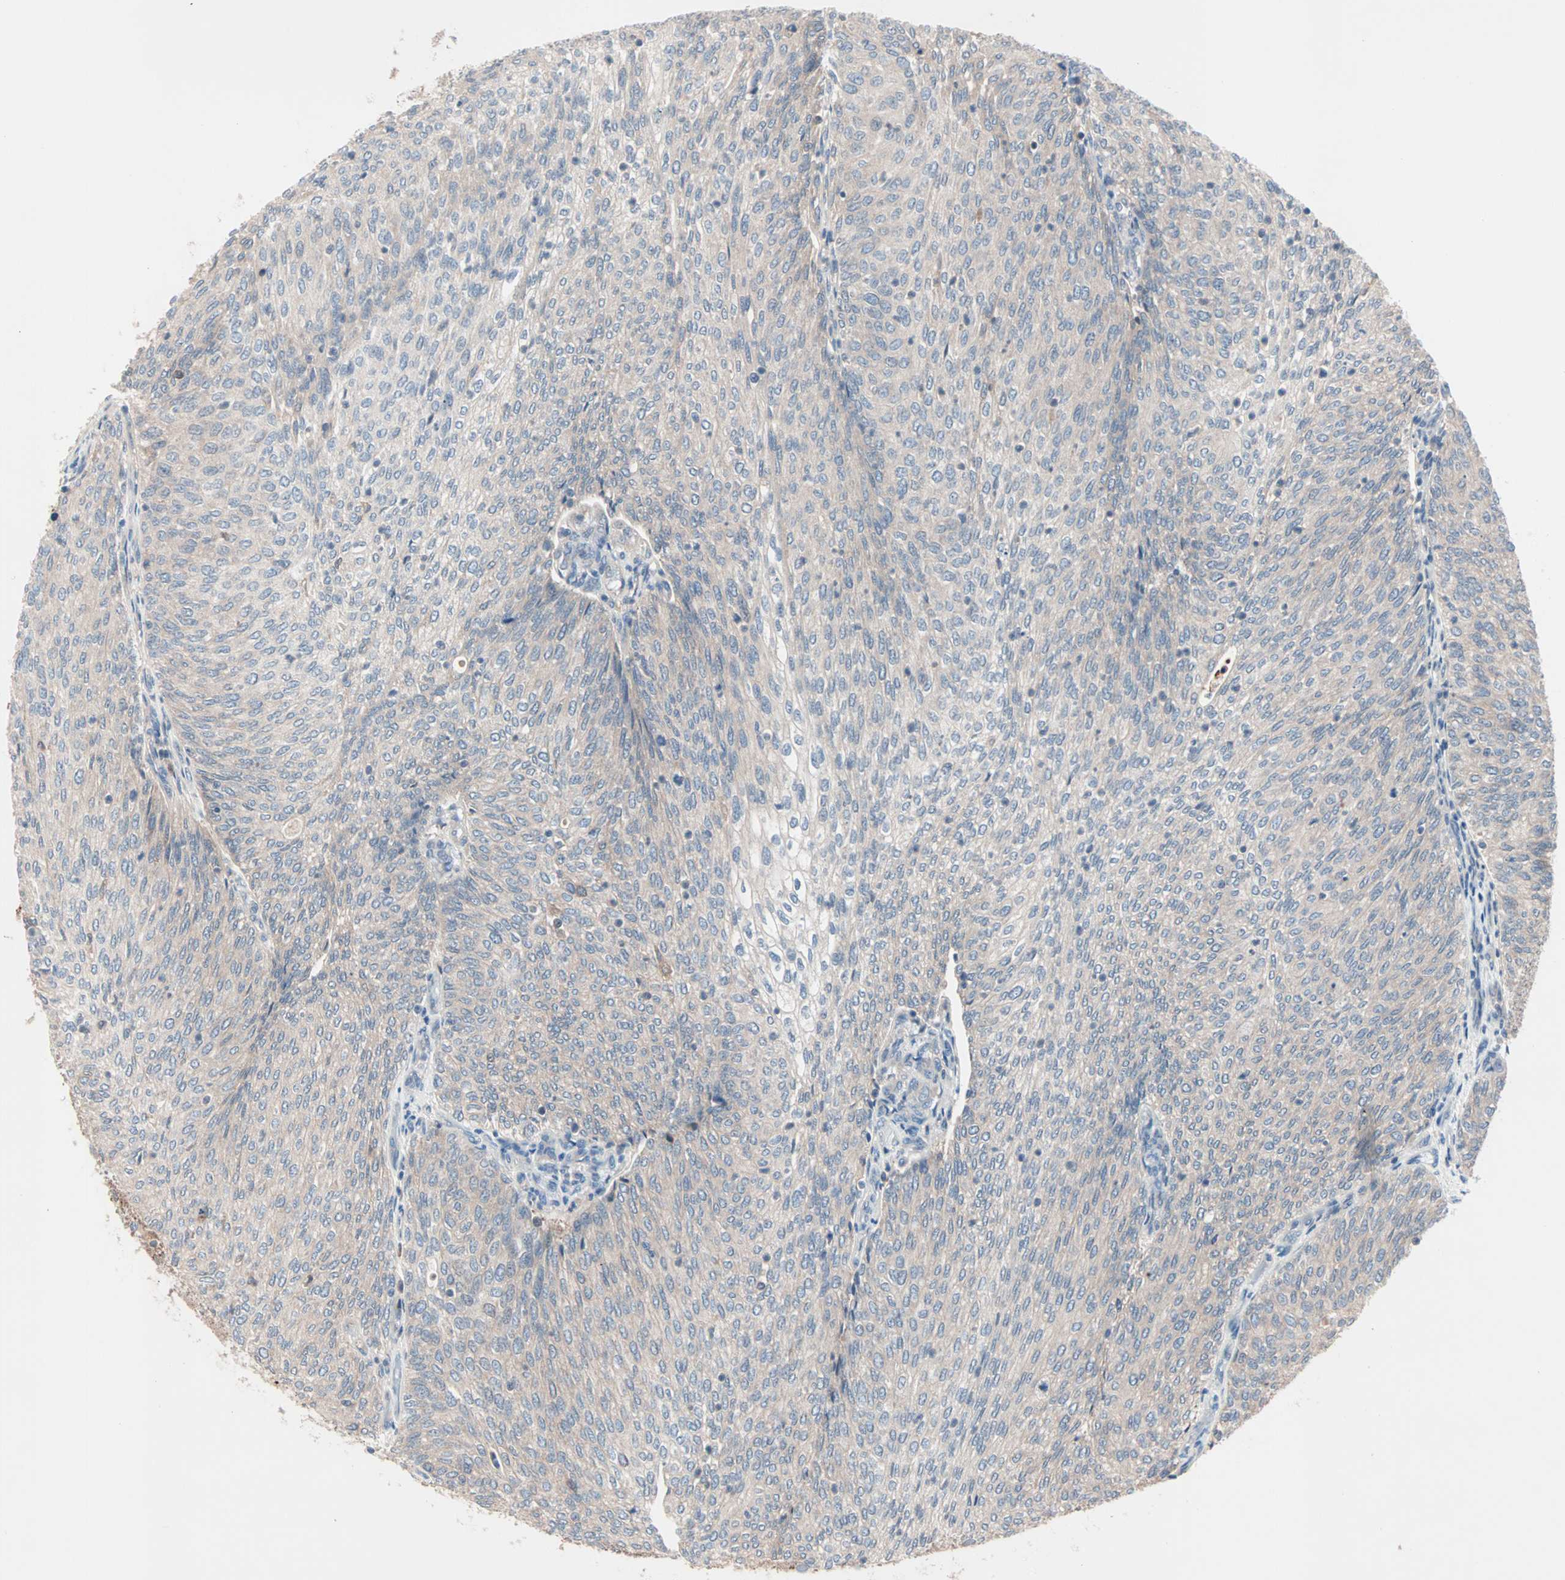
{"staining": {"intensity": "weak", "quantity": "<25%", "location": "cytoplasmic/membranous"}, "tissue": "urothelial cancer", "cell_type": "Tumor cells", "image_type": "cancer", "snomed": [{"axis": "morphology", "description": "Urothelial carcinoma, Low grade"}, {"axis": "topography", "description": "Urinary bladder"}], "caption": "Tumor cells show no significant protein staining in urothelial cancer.", "gene": "CAD", "patient": {"sex": "female", "age": 79}}